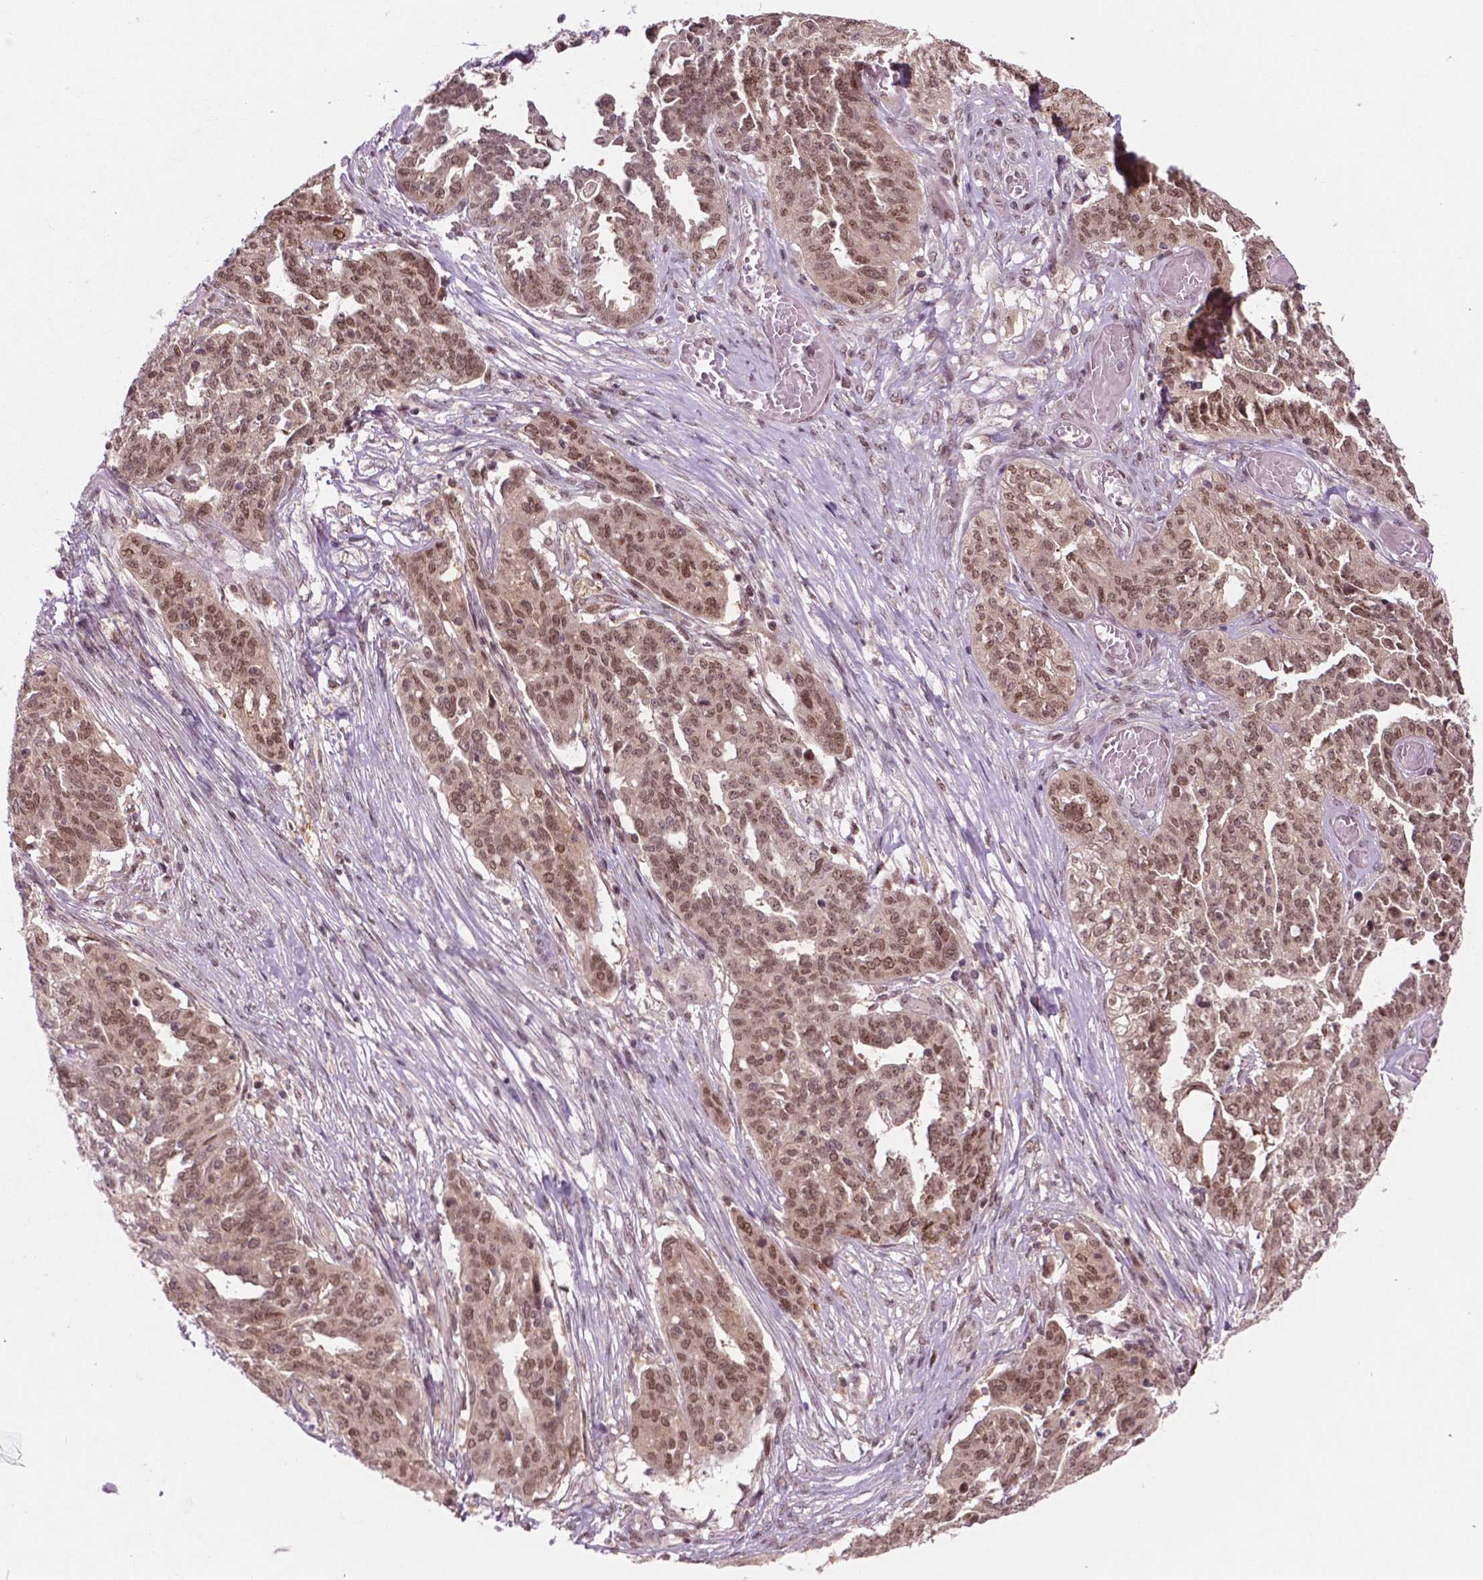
{"staining": {"intensity": "moderate", "quantity": ">75%", "location": "nuclear"}, "tissue": "ovarian cancer", "cell_type": "Tumor cells", "image_type": "cancer", "snomed": [{"axis": "morphology", "description": "Cystadenocarcinoma, serous, NOS"}, {"axis": "topography", "description": "Ovary"}], "caption": "A micrograph of human ovarian cancer (serous cystadenocarcinoma) stained for a protein reveals moderate nuclear brown staining in tumor cells.", "gene": "PER2", "patient": {"sex": "female", "age": 67}}